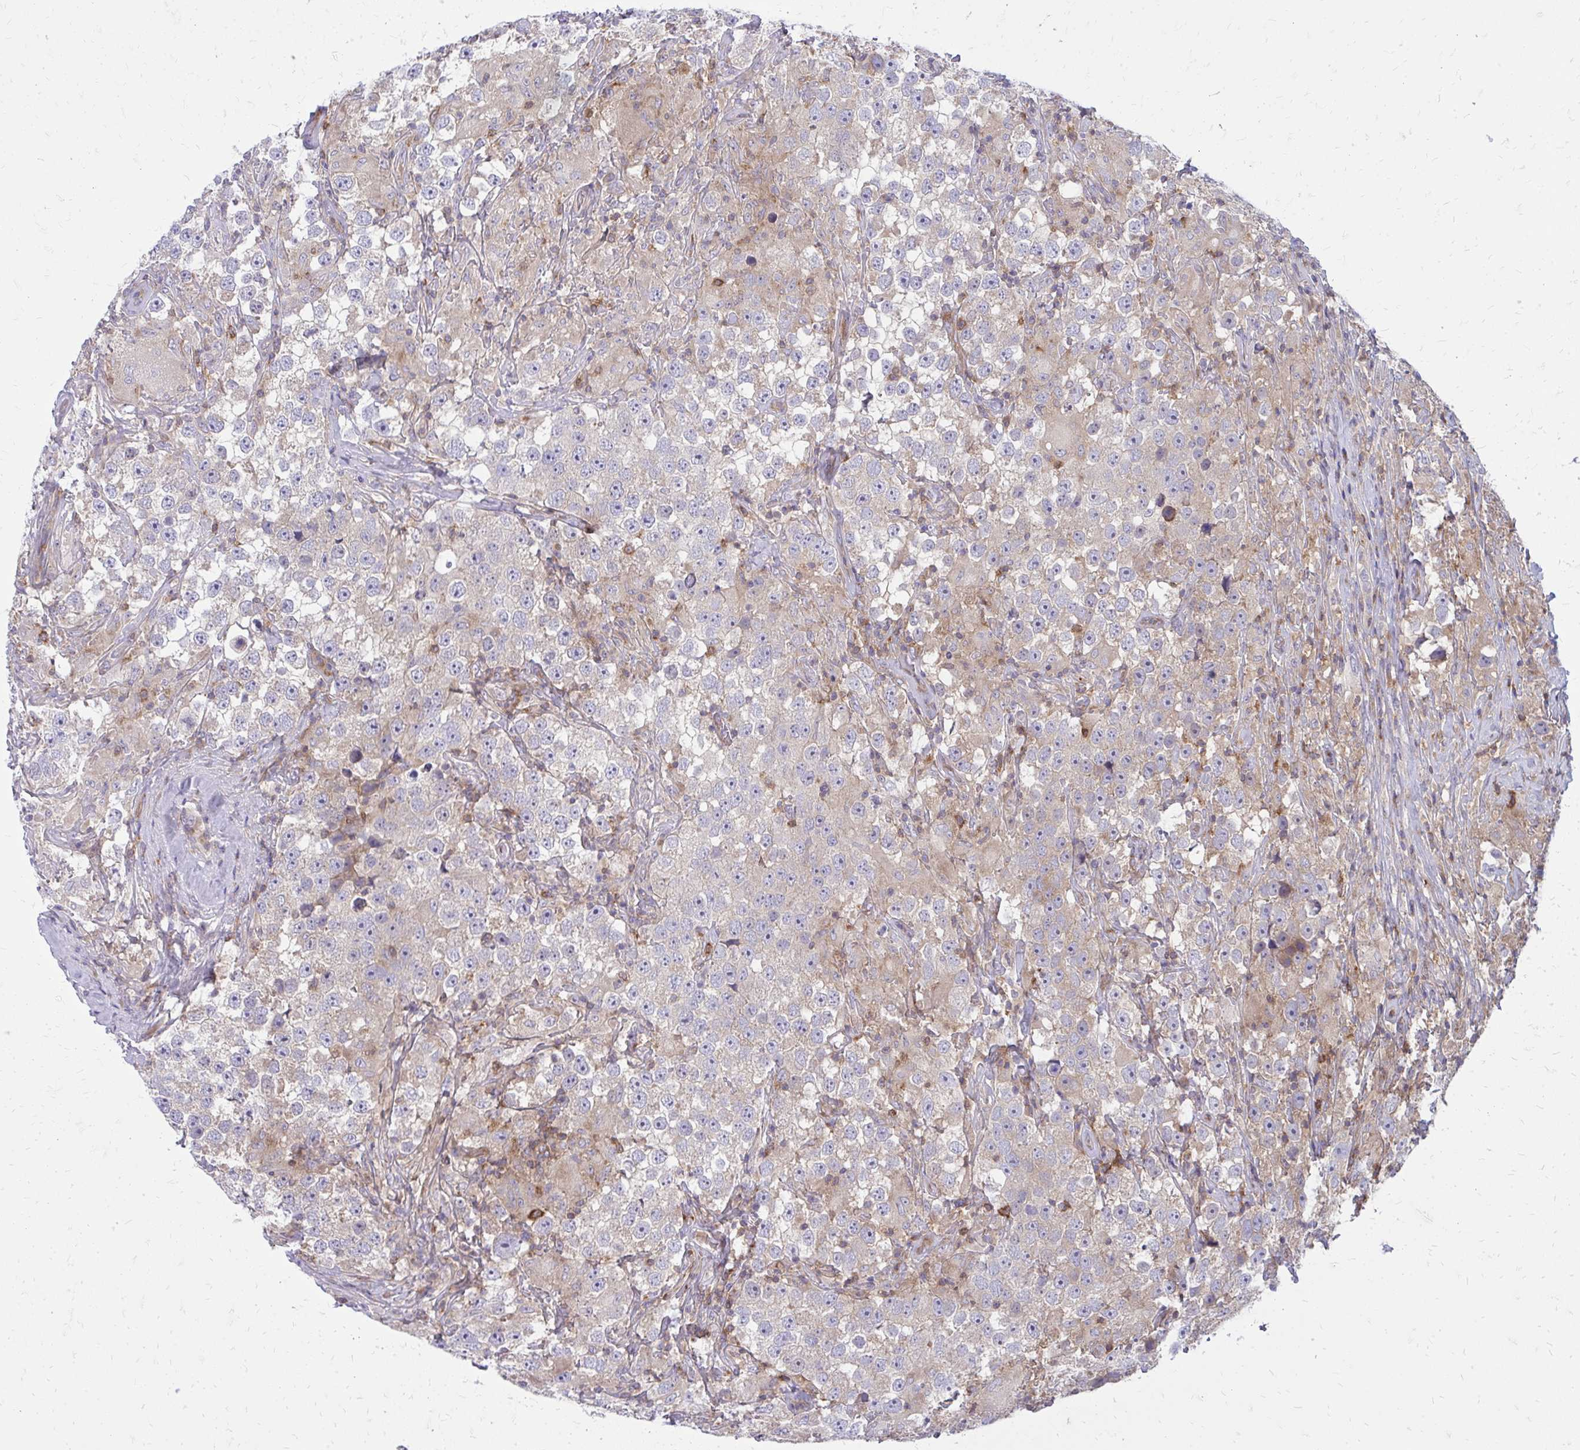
{"staining": {"intensity": "weak", "quantity": "25%-75%", "location": "cytoplasmic/membranous"}, "tissue": "testis cancer", "cell_type": "Tumor cells", "image_type": "cancer", "snomed": [{"axis": "morphology", "description": "Seminoma, NOS"}, {"axis": "topography", "description": "Testis"}], "caption": "High-magnification brightfield microscopy of testis cancer (seminoma) stained with DAB (brown) and counterstained with hematoxylin (blue). tumor cells exhibit weak cytoplasmic/membranous staining is appreciated in about25%-75% of cells.", "gene": "ASAP1", "patient": {"sex": "male", "age": 46}}